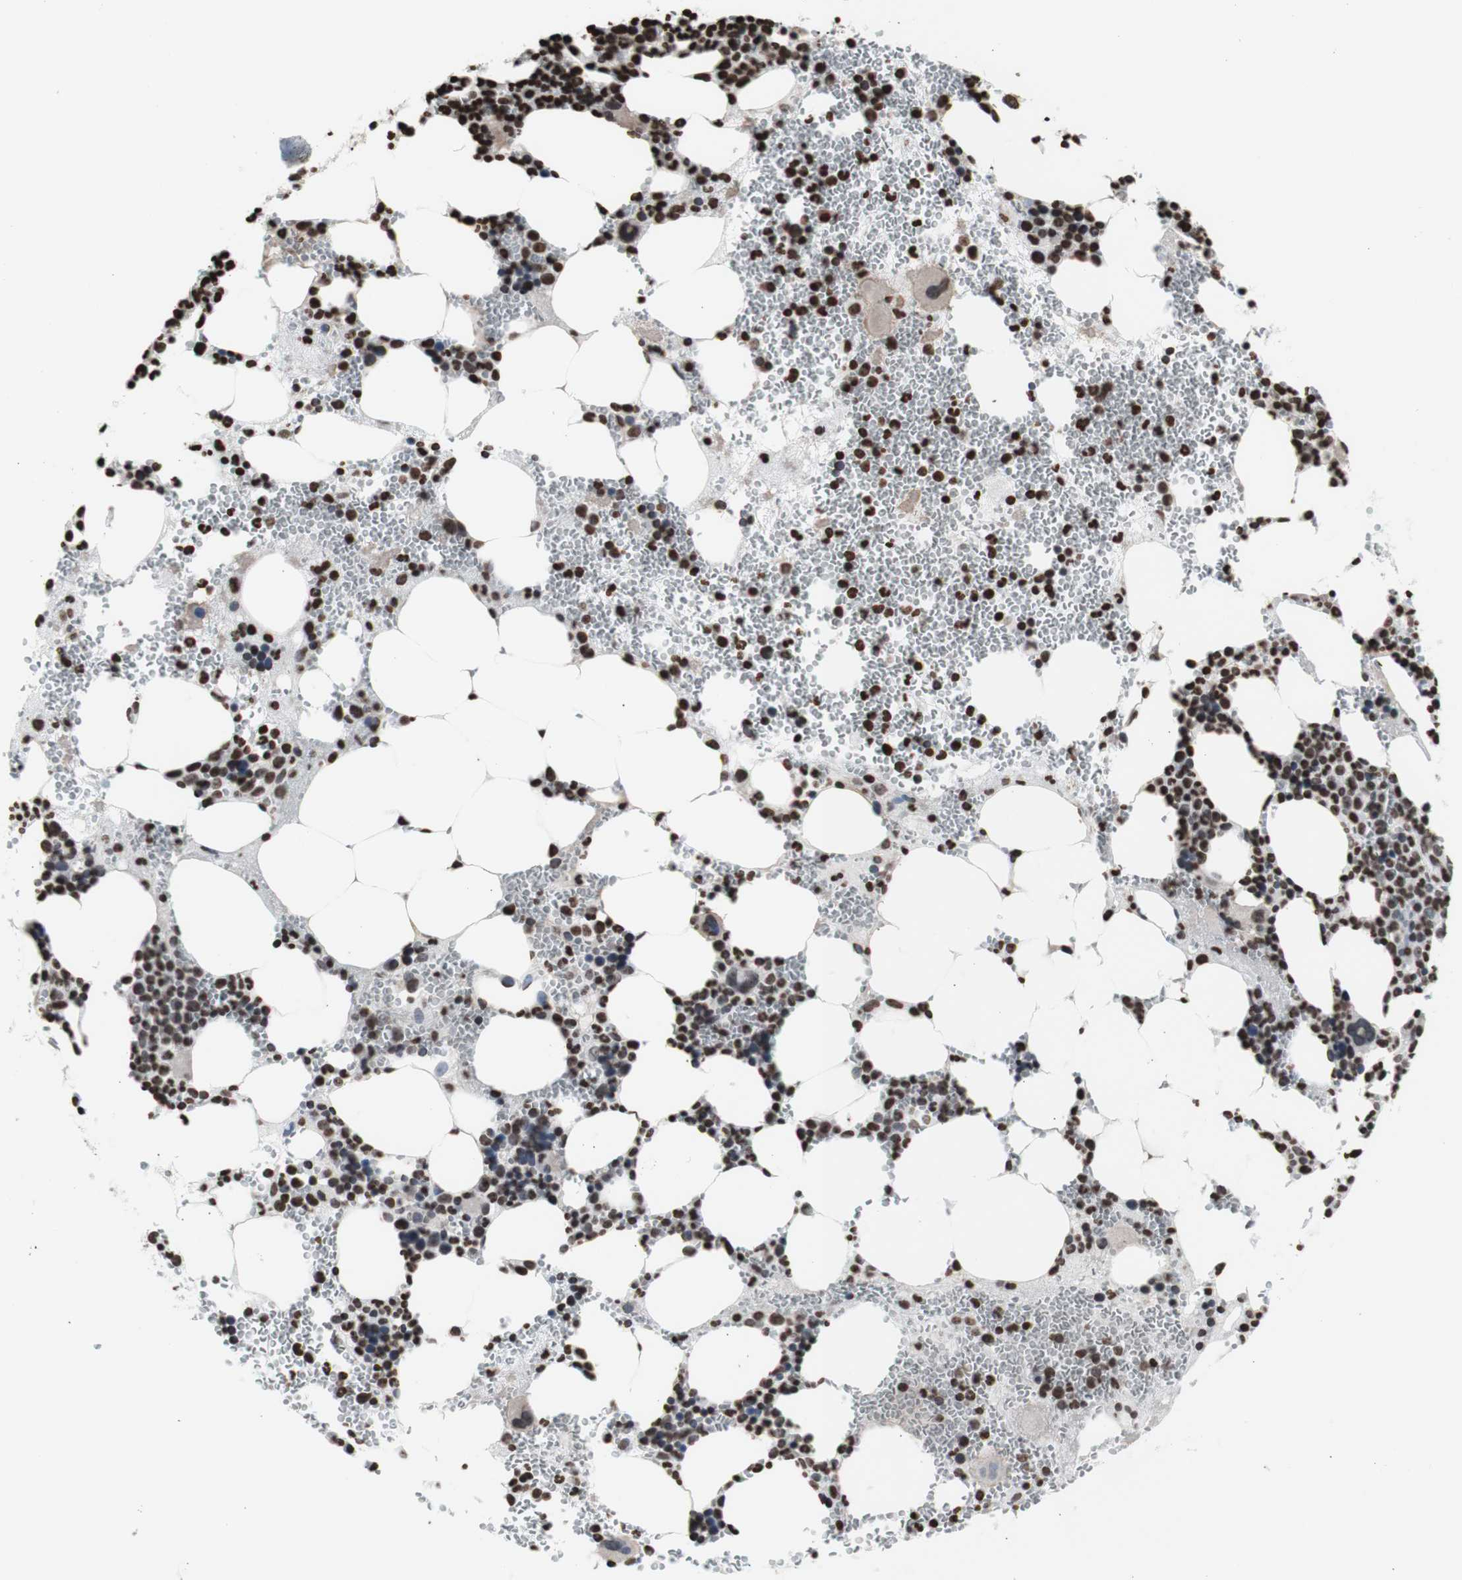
{"staining": {"intensity": "strong", "quantity": ">75%", "location": "nuclear"}, "tissue": "bone marrow", "cell_type": "Hematopoietic cells", "image_type": "normal", "snomed": [{"axis": "morphology", "description": "Normal tissue, NOS"}, {"axis": "morphology", "description": "Inflammation, NOS"}, {"axis": "topography", "description": "Bone marrow"}], "caption": "This is a histology image of immunohistochemistry staining of benign bone marrow, which shows strong staining in the nuclear of hematopoietic cells.", "gene": "SNAI2", "patient": {"sex": "female", "age": 76}}